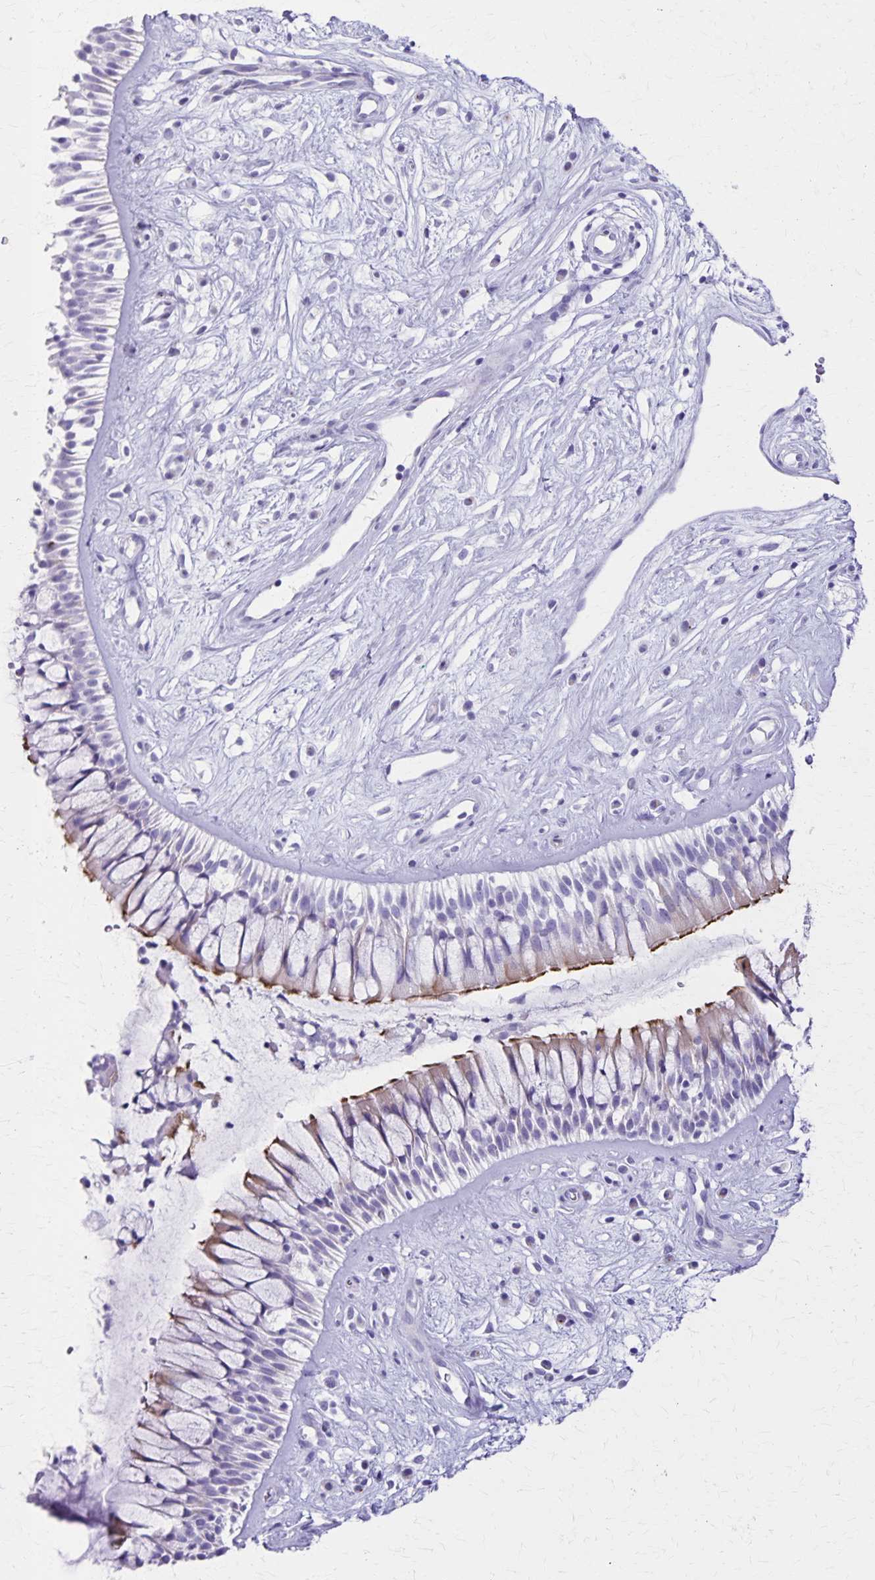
{"staining": {"intensity": "moderate", "quantity": "25%-75%", "location": "cytoplasmic/membranous"}, "tissue": "nasopharynx", "cell_type": "Respiratory epithelial cells", "image_type": "normal", "snomed": [{"axis": "morphology", "description": "Normal tissue, NOS"}, {"axis": "topography", "description": "Nasopharynx"}], "caption": "High-power microscopy captured an IHC micrograph of normal nasopharynx, revealing moderate cytoplasmic/membranous expression in approximately 25%-75% of respiratory epithelial cells. The staining was performed using DAB (3,3'-diaminobenzidine), with brown indicating positive protein expression. Nuclei are stained blue with hematoxylin.", "gene": "DEFA5", "patient": {"sex": "male", "age": 32}}